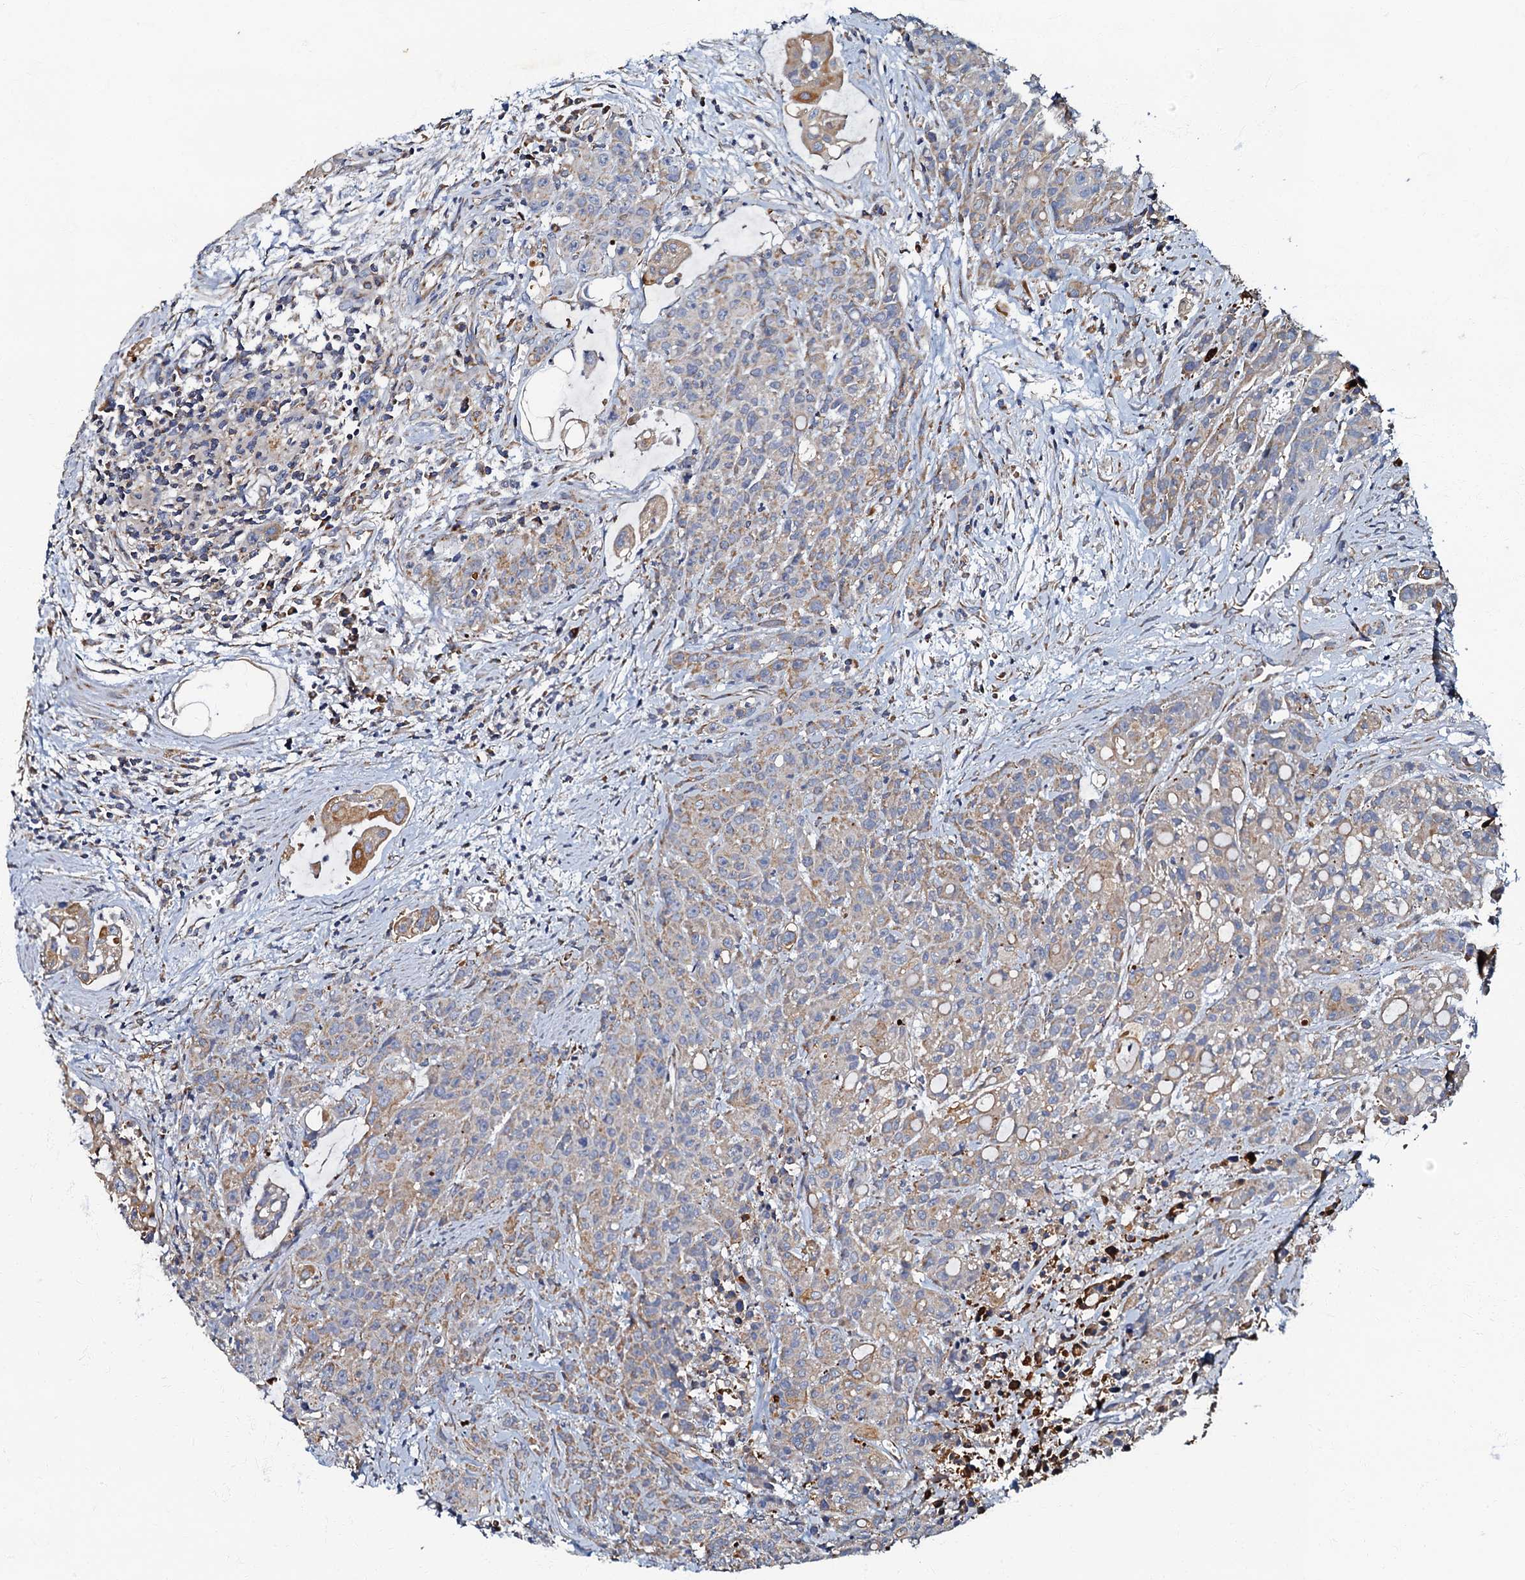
{"staining": {"intensity": "weak", "quantity": "25%-75%", "location": "cytoplasmic/membranous"}, "tissue": "colorectal cancer", "cell_type": "Tumor cells", "image_type": "cancer", "snomed": [{"axis": "morphology", "description": "Adenocarcinoma, NOS"}, {"axis": "topography", "description": "Colon"}], "caption": "Adenocarcinoma (colorectal) stained with a brown dye reveals weak cytoplasmic/membranous positive staining in approximately 25%-75% of tumor cells.", "gene": "NDUFA12", "patient": {"sex": "male", "age": 62}}